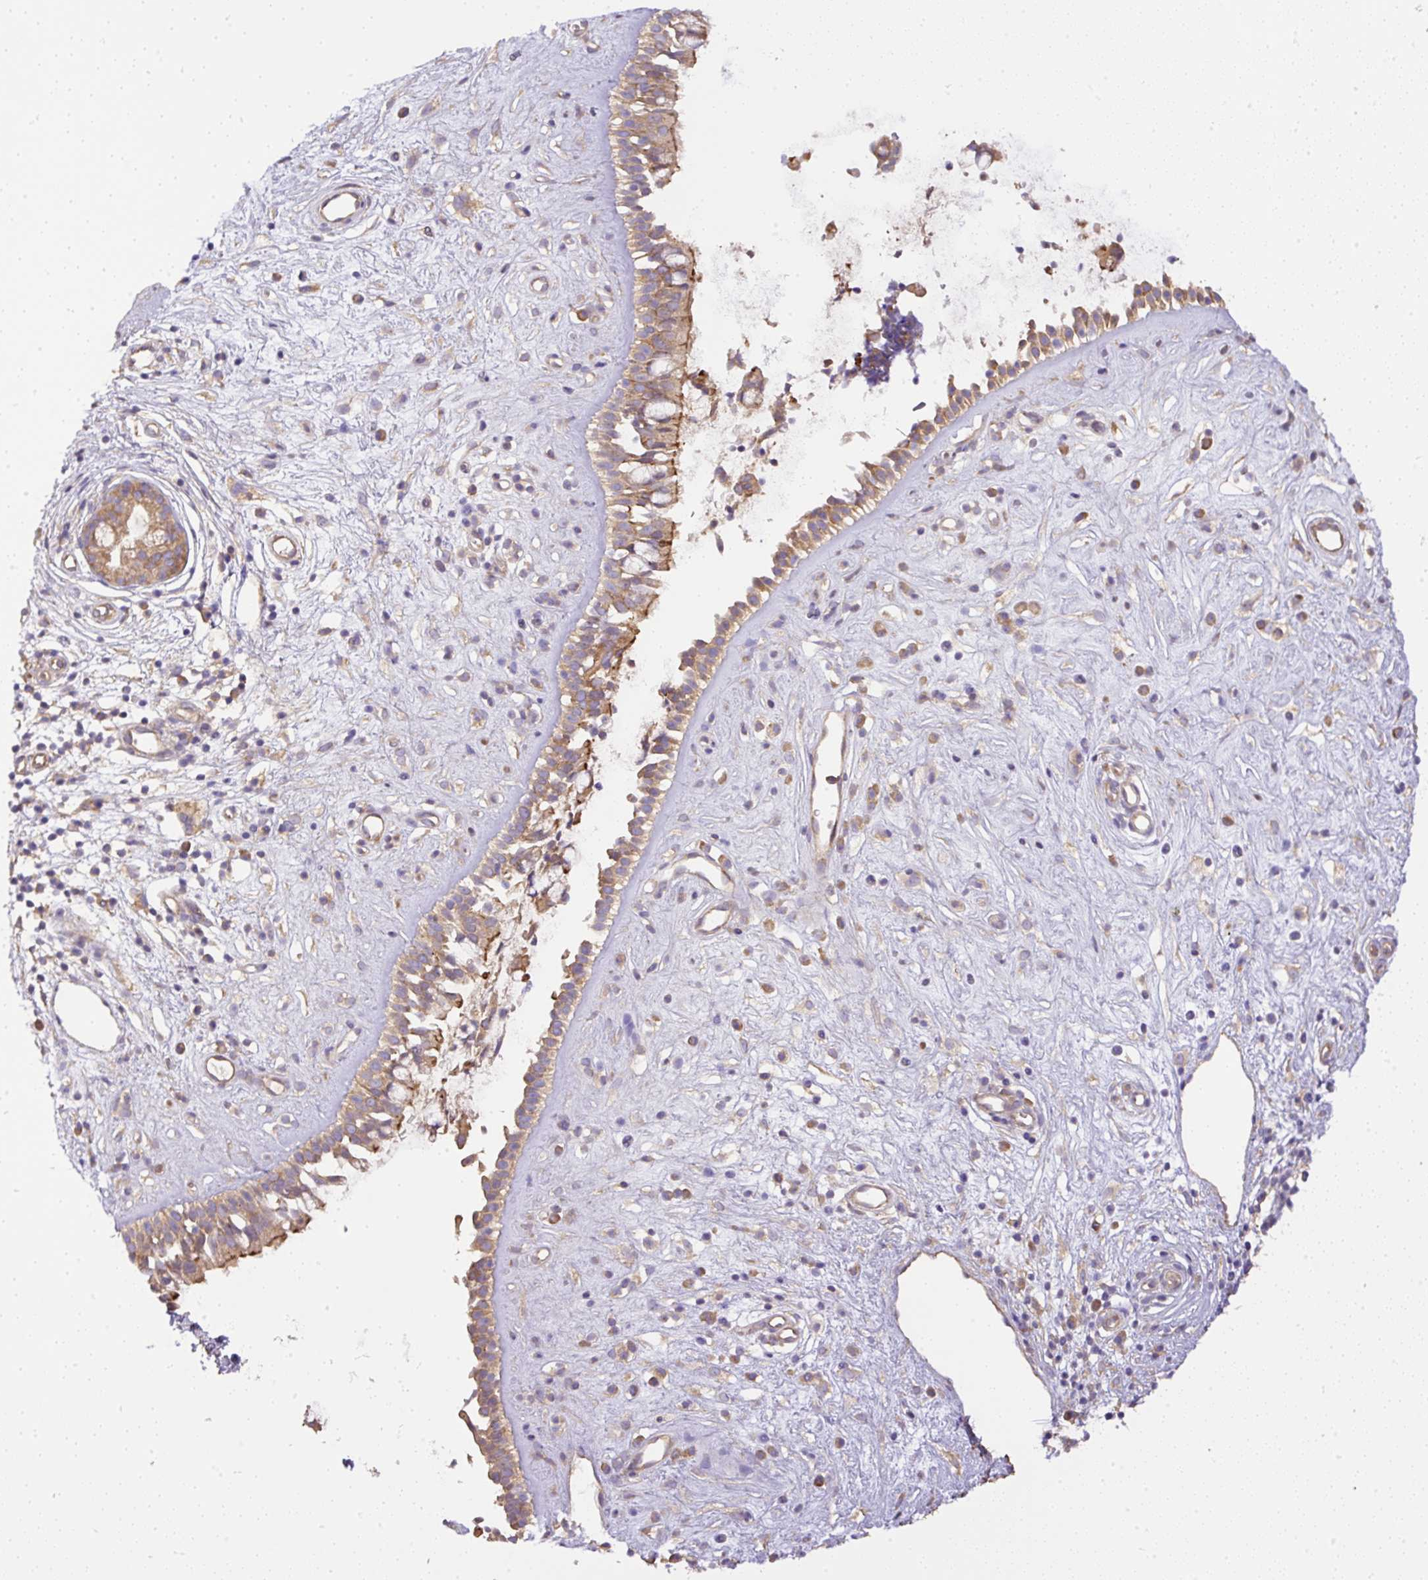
{"staining": {"intensity": "moderate", "quantity": ">75%", "location": "cytoplasmic/membranous"}, "tissue": "nasopharynx", "cell_type": "Respiratory epithelial cells", "image_type": "normal", "snomed": [{"axis": "morphology", "description": "Normal tissue, NOS"}, {"axis": "topography", "description": "Nasopharynx"}], "caption": "Moderate cytoplasmic/membranous positivity is appreciated in about >75% of respiratory epithelial cells in benign nasopharynx.", "gene": "DAPK1", "patient": {"sex": "male", "age": 32}}